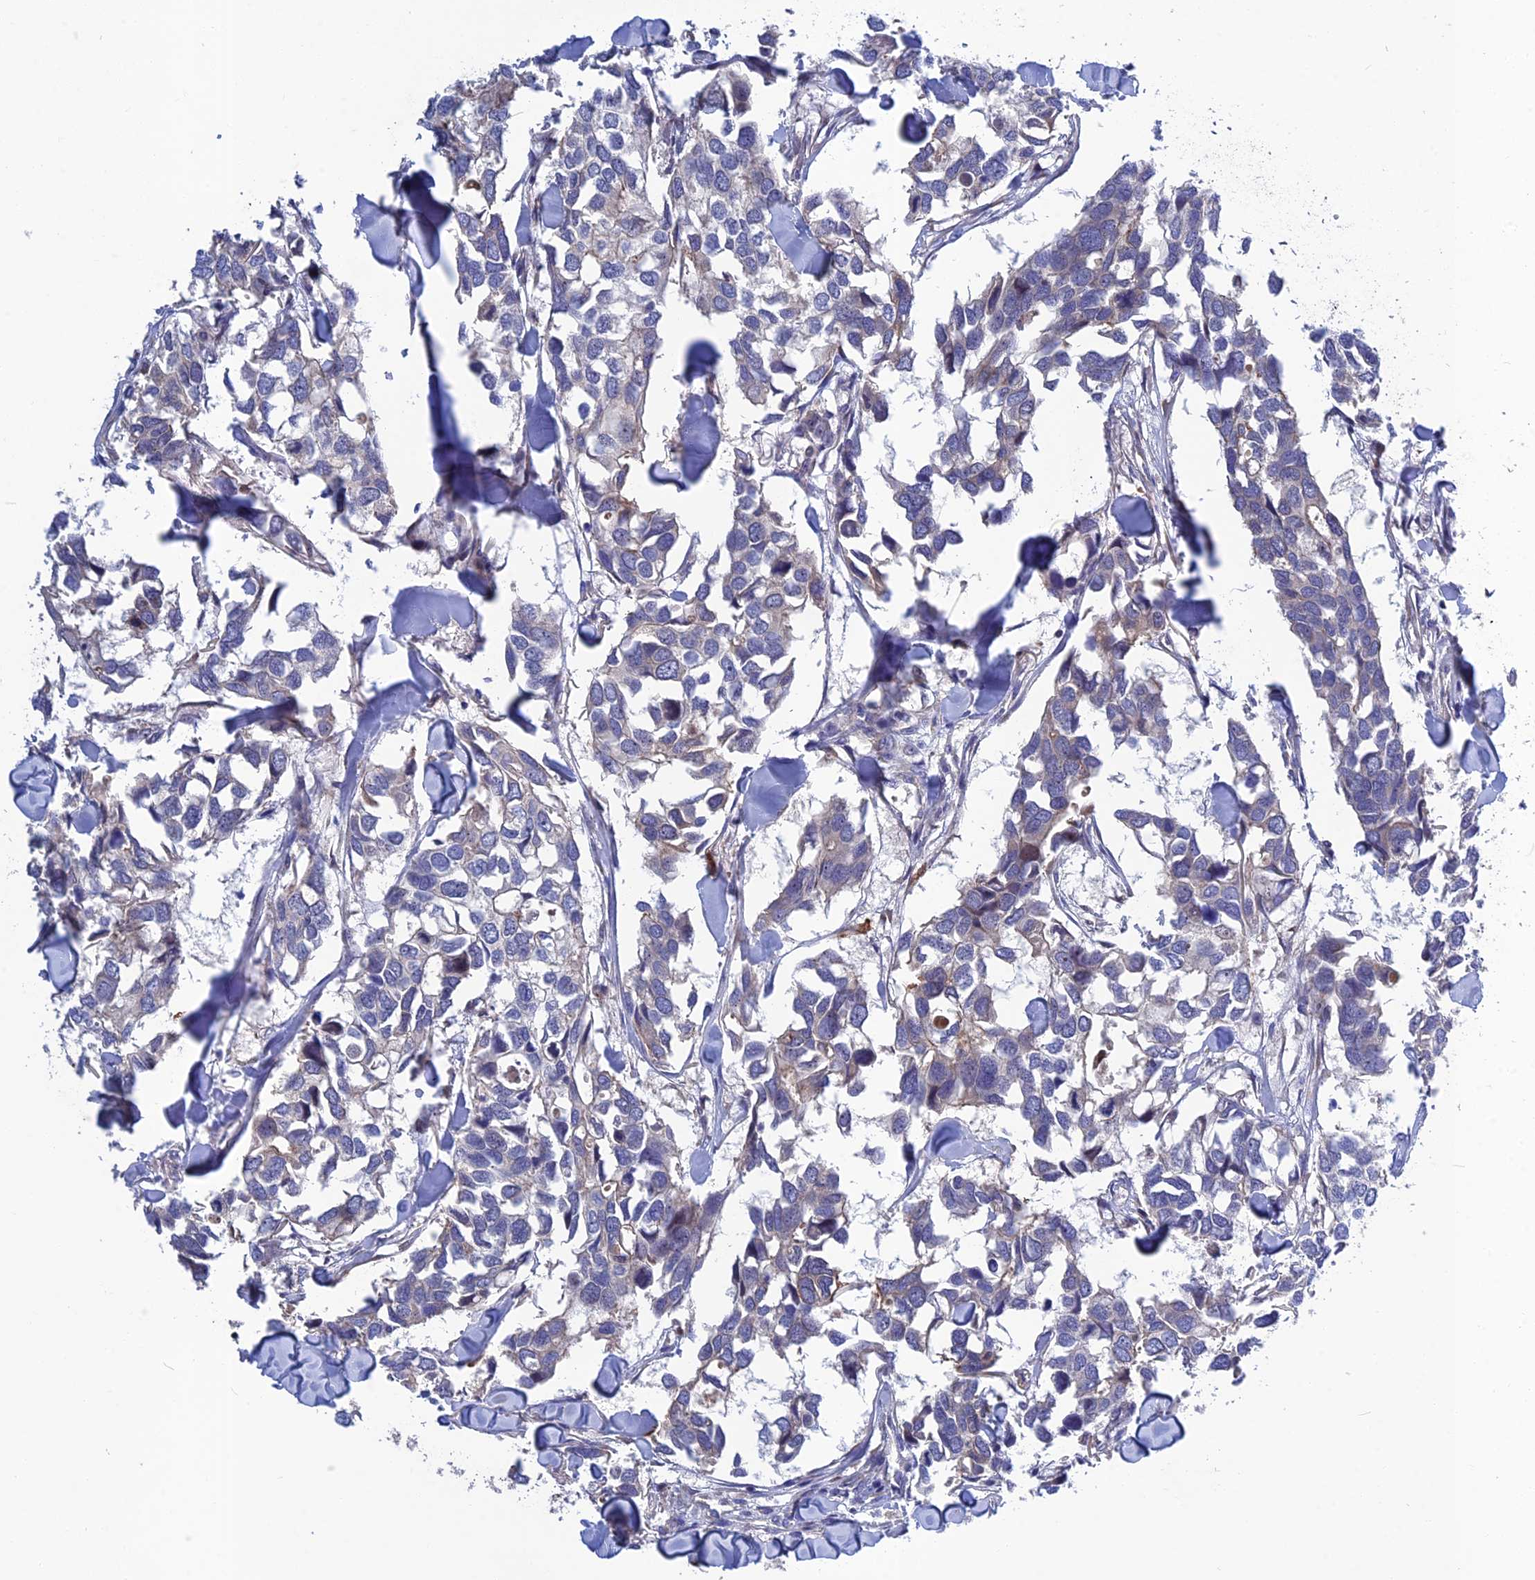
{"staining": {"intensity": "negative", "quantity": "none", "location": "none"}, "tissue": "breast cancer", "cell_type": "Tumor cells", "image_type": "cancer", "snomed": [{"axis": "morphology", "description": "Duct carcinoma"}, {"axis": "topography", "description": "Breast"}], "caption": "Immunohistochemistry (IHC) histopathology image of breast cancer stained for a protein (brown), which displays no positivity in tumor cells.", "gene": "CRACD", "patient": {"sex": "female", "age": 83}}